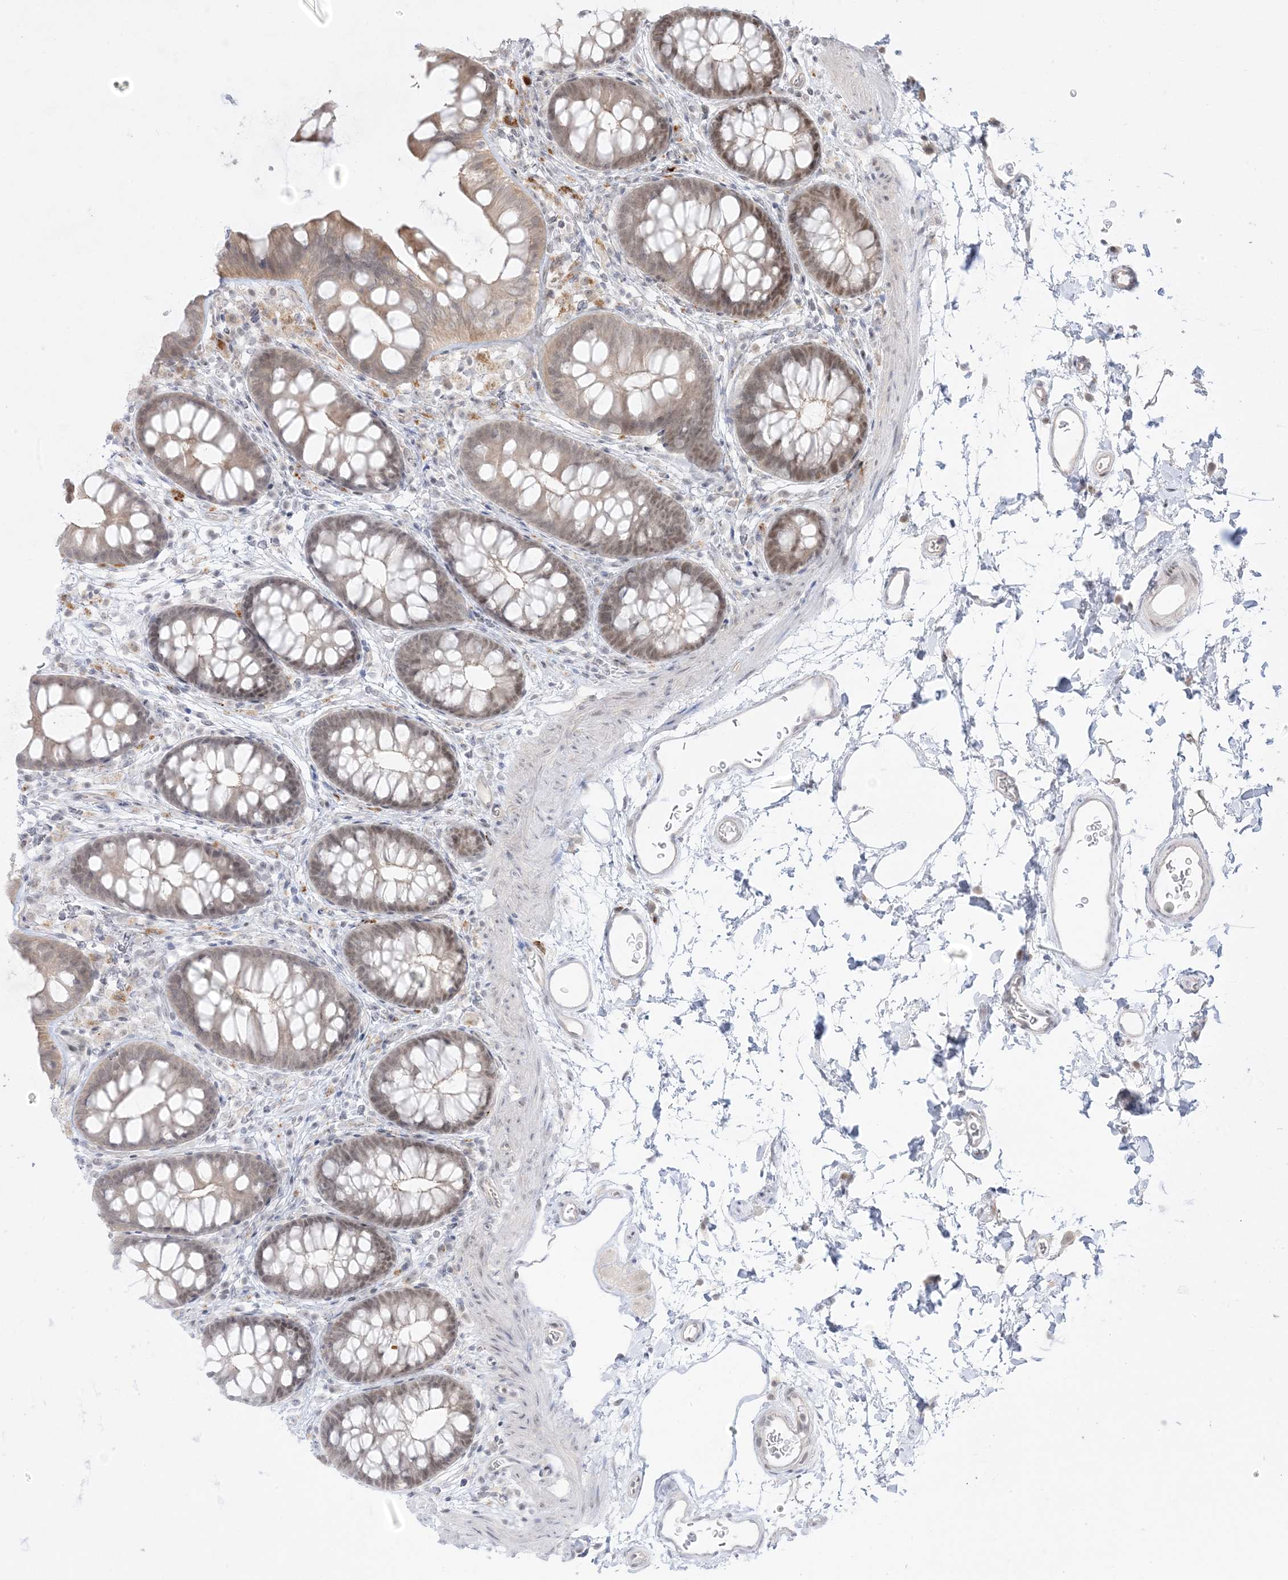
{"staining": {"intensity": "weak", "quantity": "<25%", "location": "cytoplasmic/membranous"}, "tissue": "colon", "cell_type": "Endothelial cells", "image_type": "normal", "snomed": [{"axis": "morphology", "description": "Normal tissue, NOS"}, {"axis": "topography", "description": "Colon"}], "caption": "Immunohistochemistry (IHC) of benign colon shows no expression in endothelial cells. (Stains: DAB (3,3'-diaminobenzidine) immunohistochemistry (IHC) with hematoxylin counter stain, Microscopy: brightfield microscopy at high magnification).", "gene": "PTK6", "patient": {"sex": "female", "age": 62}}